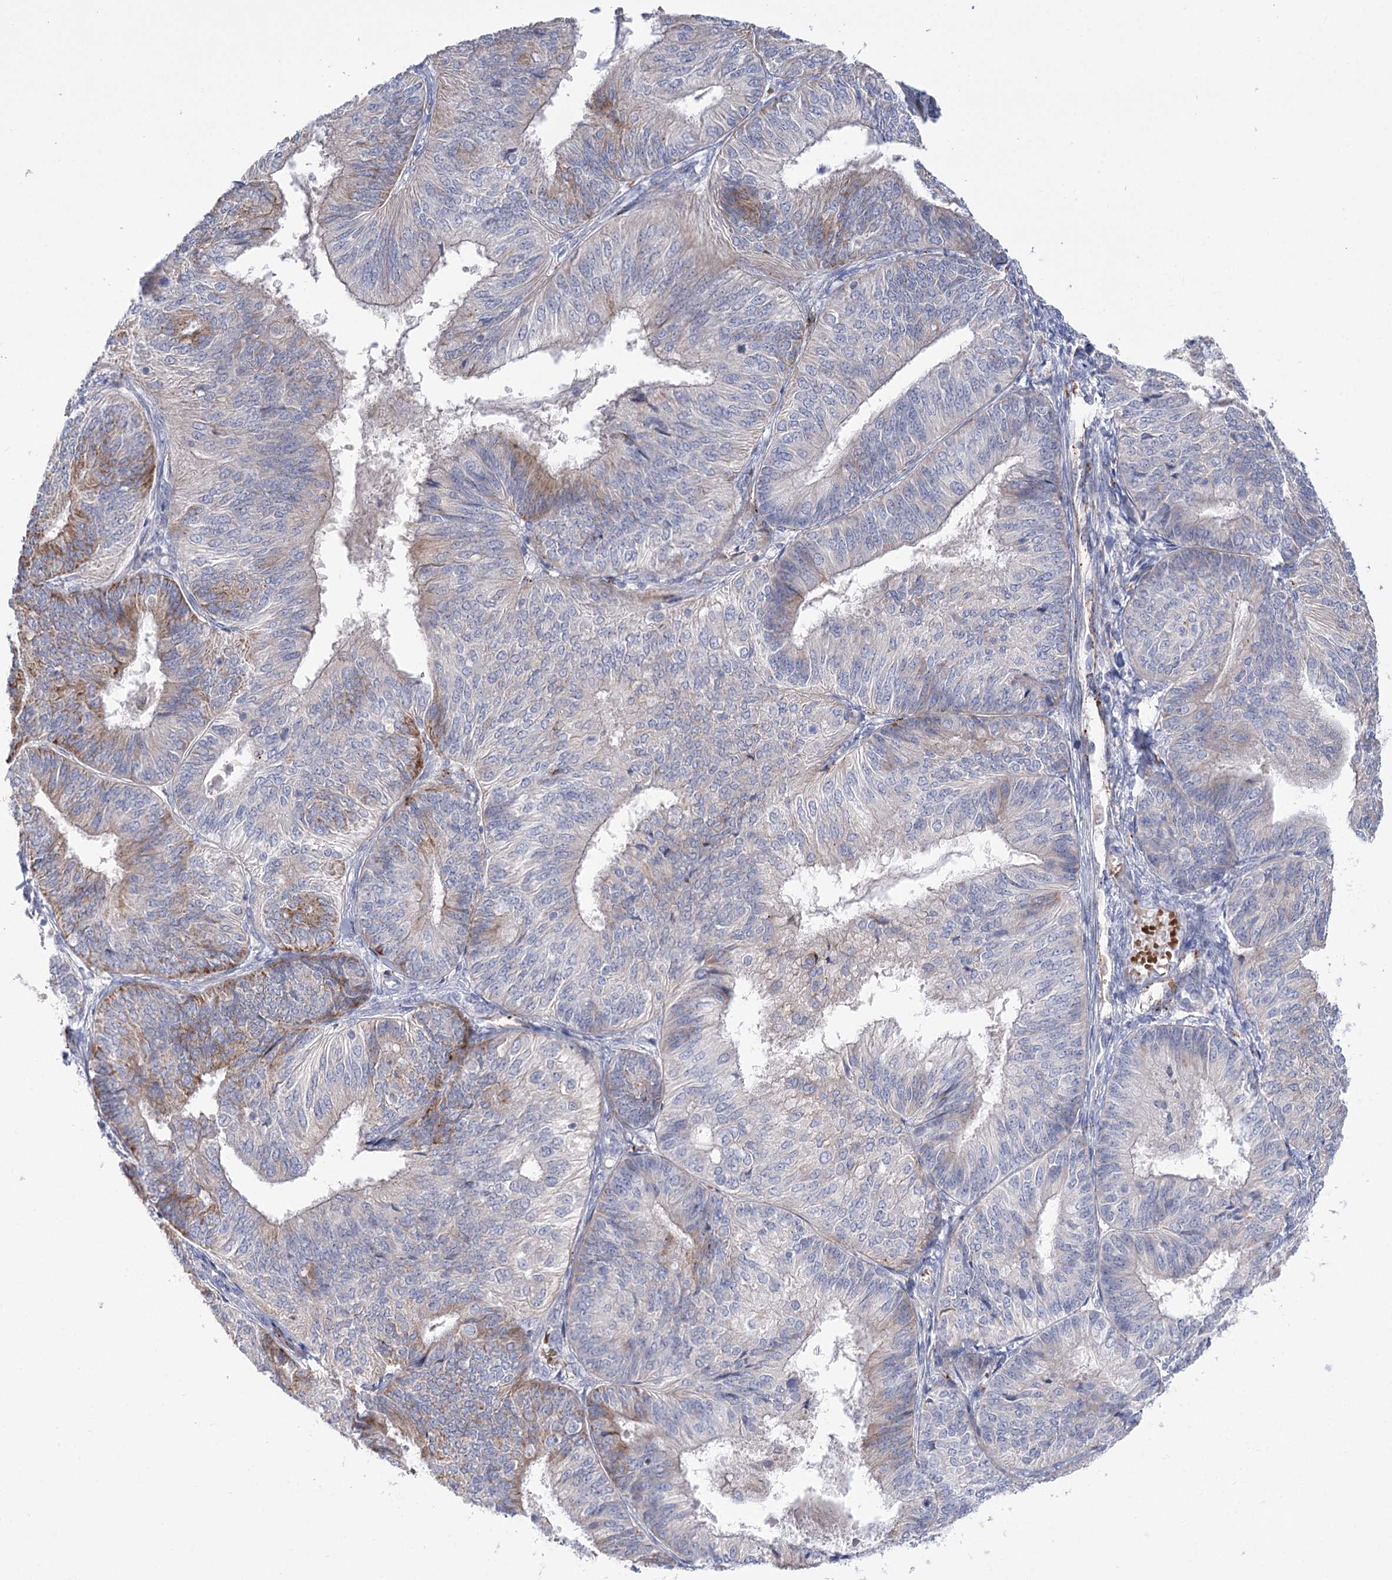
{"staining": {"intensity": "moderate", "quantity": "<25%", "location": "cytoplasmic/membranous"}, "tissue": "endometrial cancer", "cell_type": "Tumor cells", "image_type": "cancer", "snomed": [{"axis": "morphology", "description": "Adenocarcinoma, NOS"}, {"axis": "topography", "description": "Endometrium"}], "caption": "A high-resolution micrograph shows immunohistochemistry staining of adenocarcinoma (endometrial), which demonstrates moderate cytoplasmic/membranous positivity in about <25% of tumor cells. (Stains: DAB (3,3'-diaminobenzidine) in brown, nuclei in blue, Microscopy: brightfield microscopy at high magnification).", "gene": "SIAE", "patient": {"sex": "female", "age": 58}}